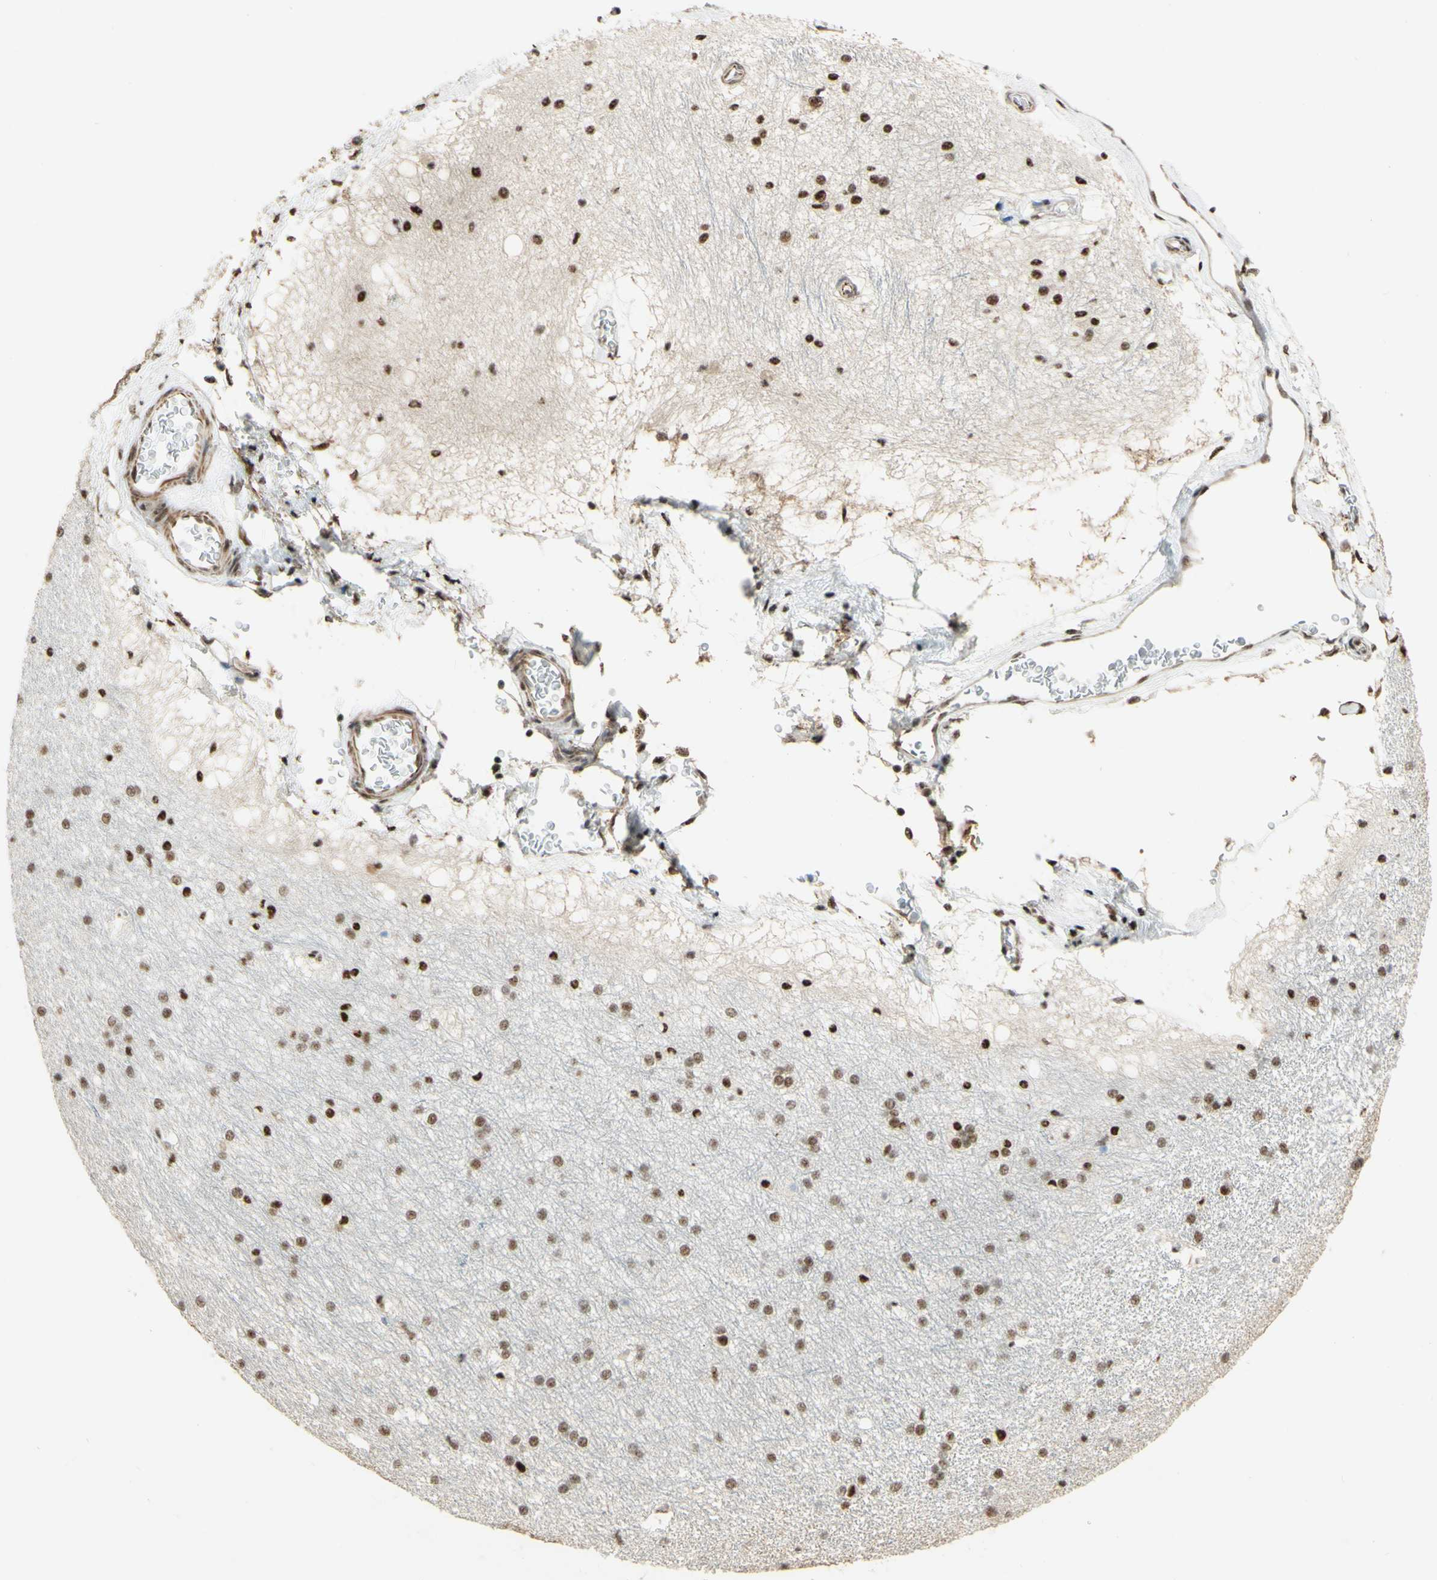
{"staining": {"intensity": "moderate", "quantity": ">75%", "location": "nuclear"}, "tissue": "hippocampus", "cell_type": "Glial cells", "image_type": "normal", "snomed": [{"axis": "morphology", "description": "Normal tissue, NOS"}, {"axis": "topography", "description": "Hippocampus"}], "caption": "Immunohistochemistry (IHC) (DAB (3,3'-diaminobenzidine)) staining of benign hippocampus demonstrates moderate nuclear protein positivity in approximately >75% of glial cells.", "gene": "SAP18", "patient": {"sex": "female", "age": 19}}